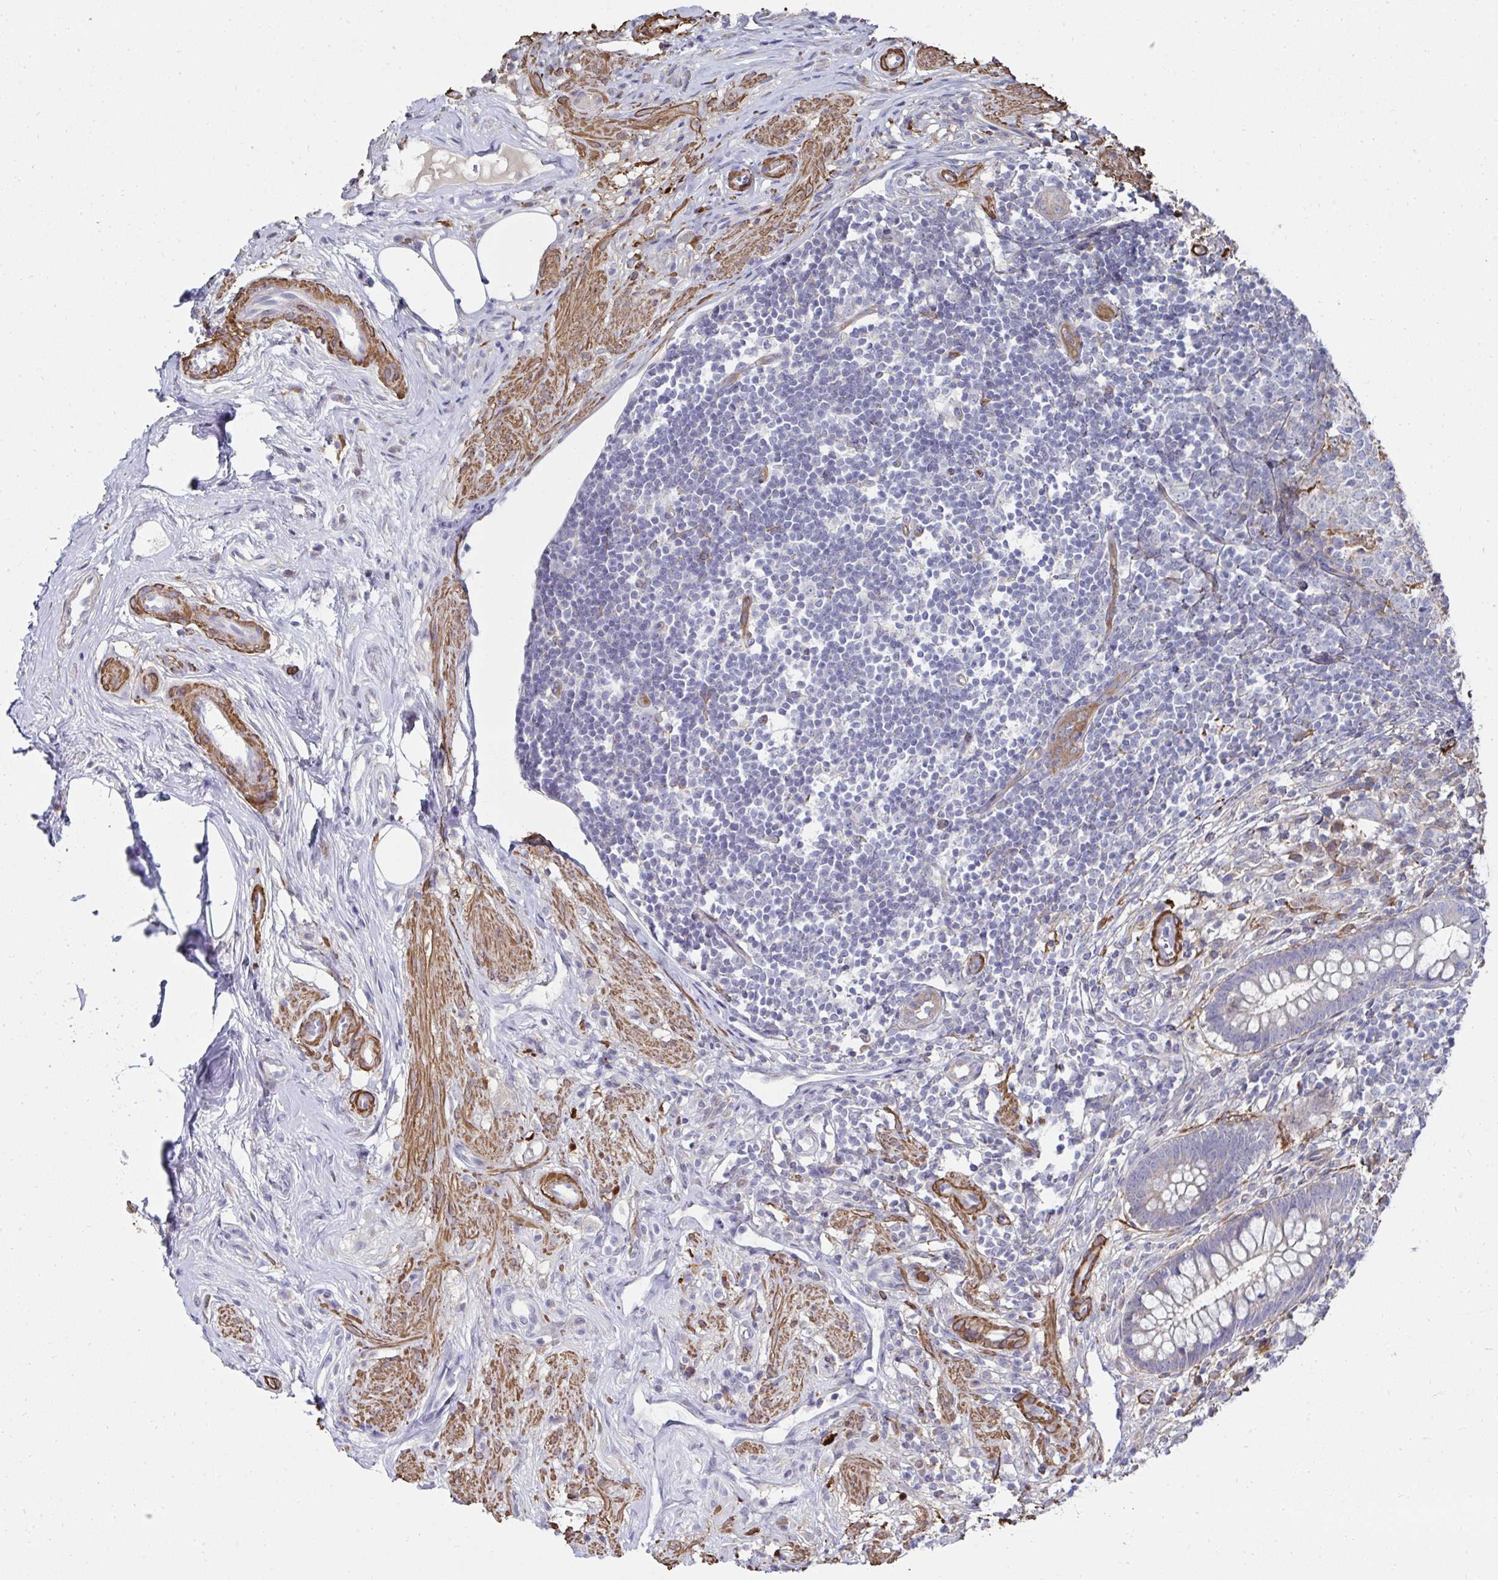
{"staining": {"intensity": "weak", "quantity": "<25%", "location": "cytoplasmic/membranous"}, "tissue": "appendix", "cell_type": "Glandular cells", "image_type": "normal", "snomed": [{"axis": "morphology", "description": "Normal tissue, NOS"}, {"axis": "topography", "description": "Appendix"}], "caption": "A high-resolution histopathology image shows immunohistochemistry (IHC) staining of normal appendix, which shows no significant expression in glandular cells.", "gene": "FBXL13", "patient": {"sex": "female", "age": 56}}